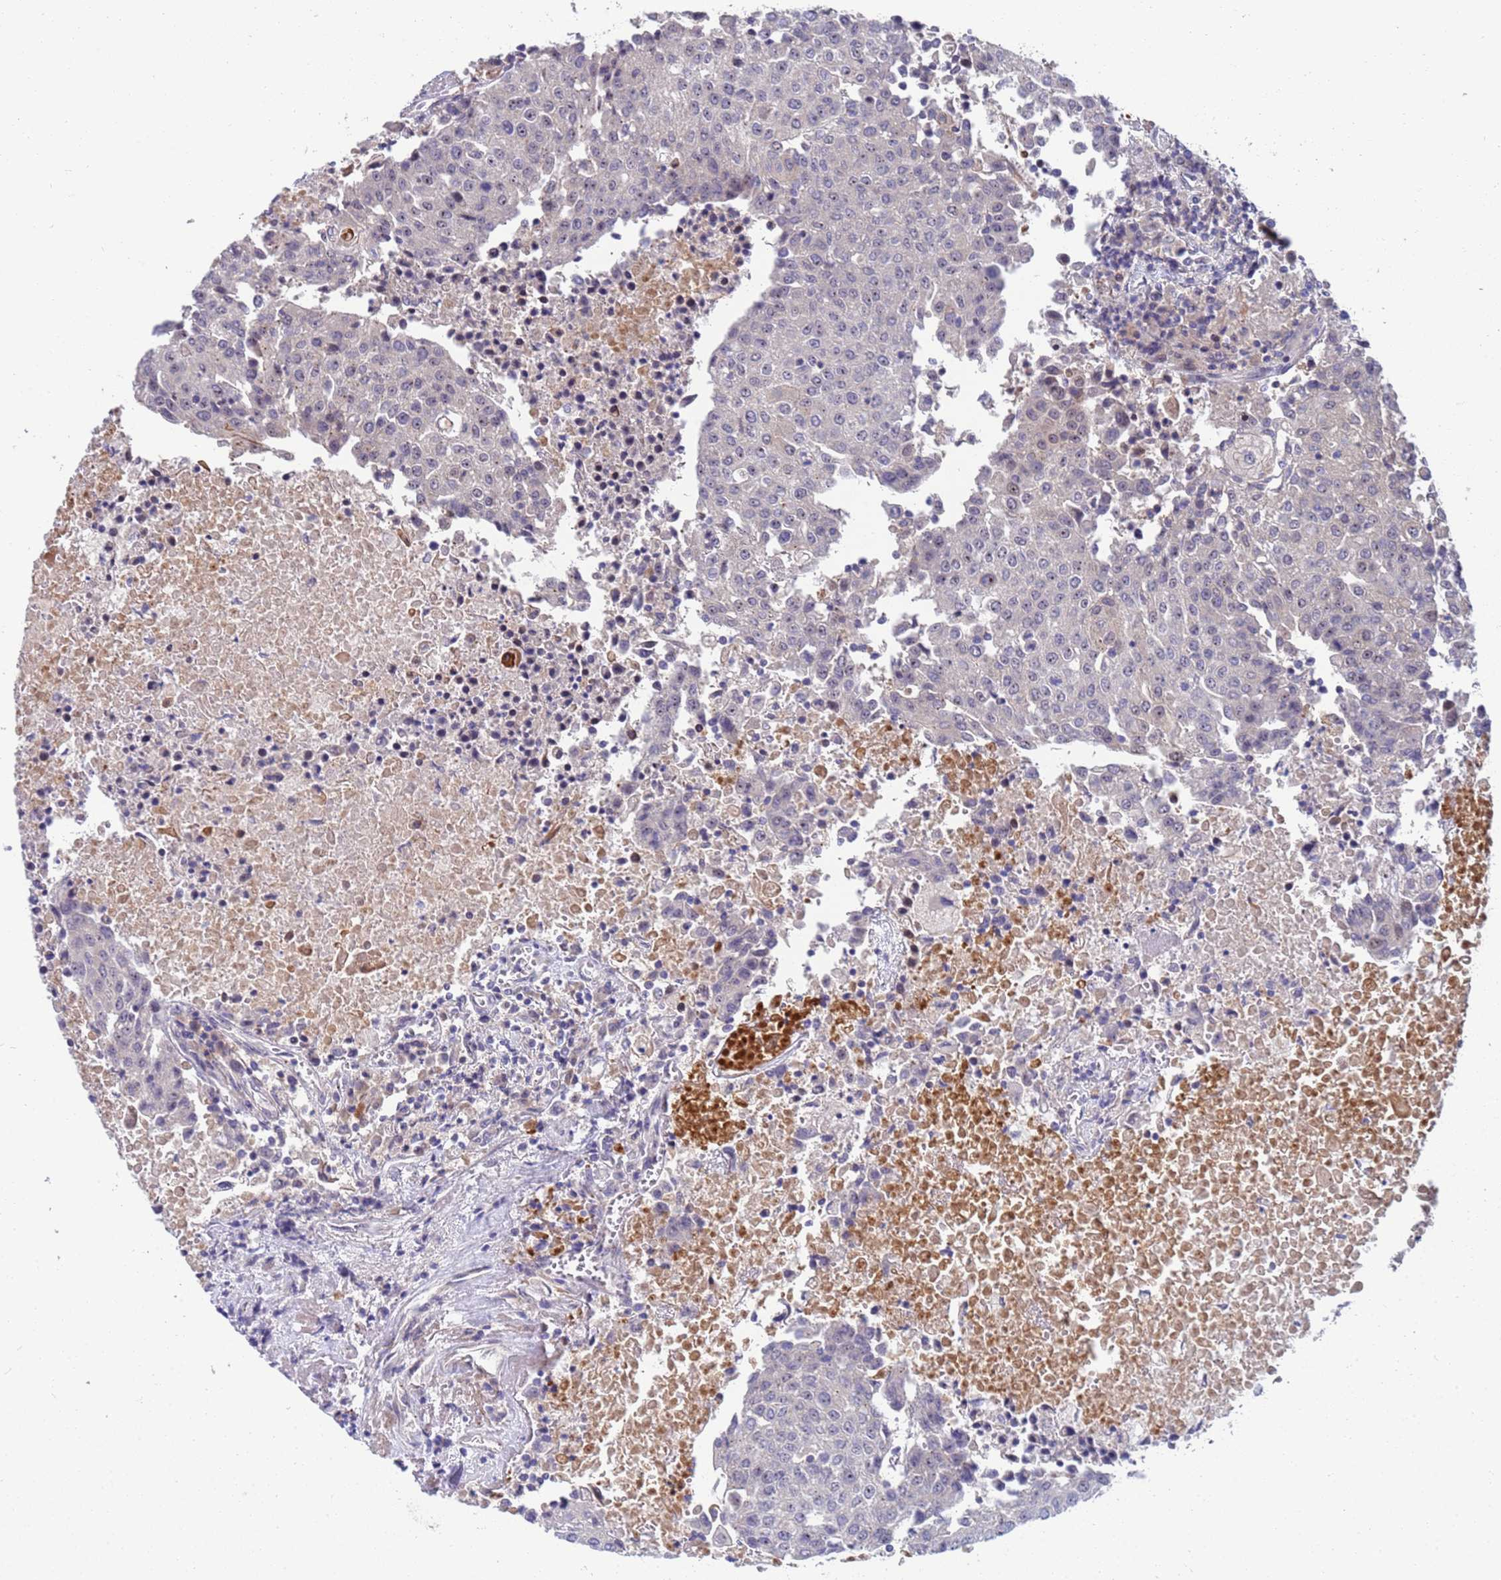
{"staining": {"intensity": "negative", "quantity": "none", "location": "none"}, "tissue": "urothelial cancer", "cell_type": "Tumor cells", "image_type": "cancer", "snomed": [{"axis": "morphology", "description": "Urothelial carcinoma, High grade"}, {"axis": "topography", "description": "Urinary bladder"}], "caption": "Photomicrograph shows no significant protein positivity in tumor cells of urothelial cancer.", "gene": "ENOSF1", "patient": {"sex": "female", "age": 85}}